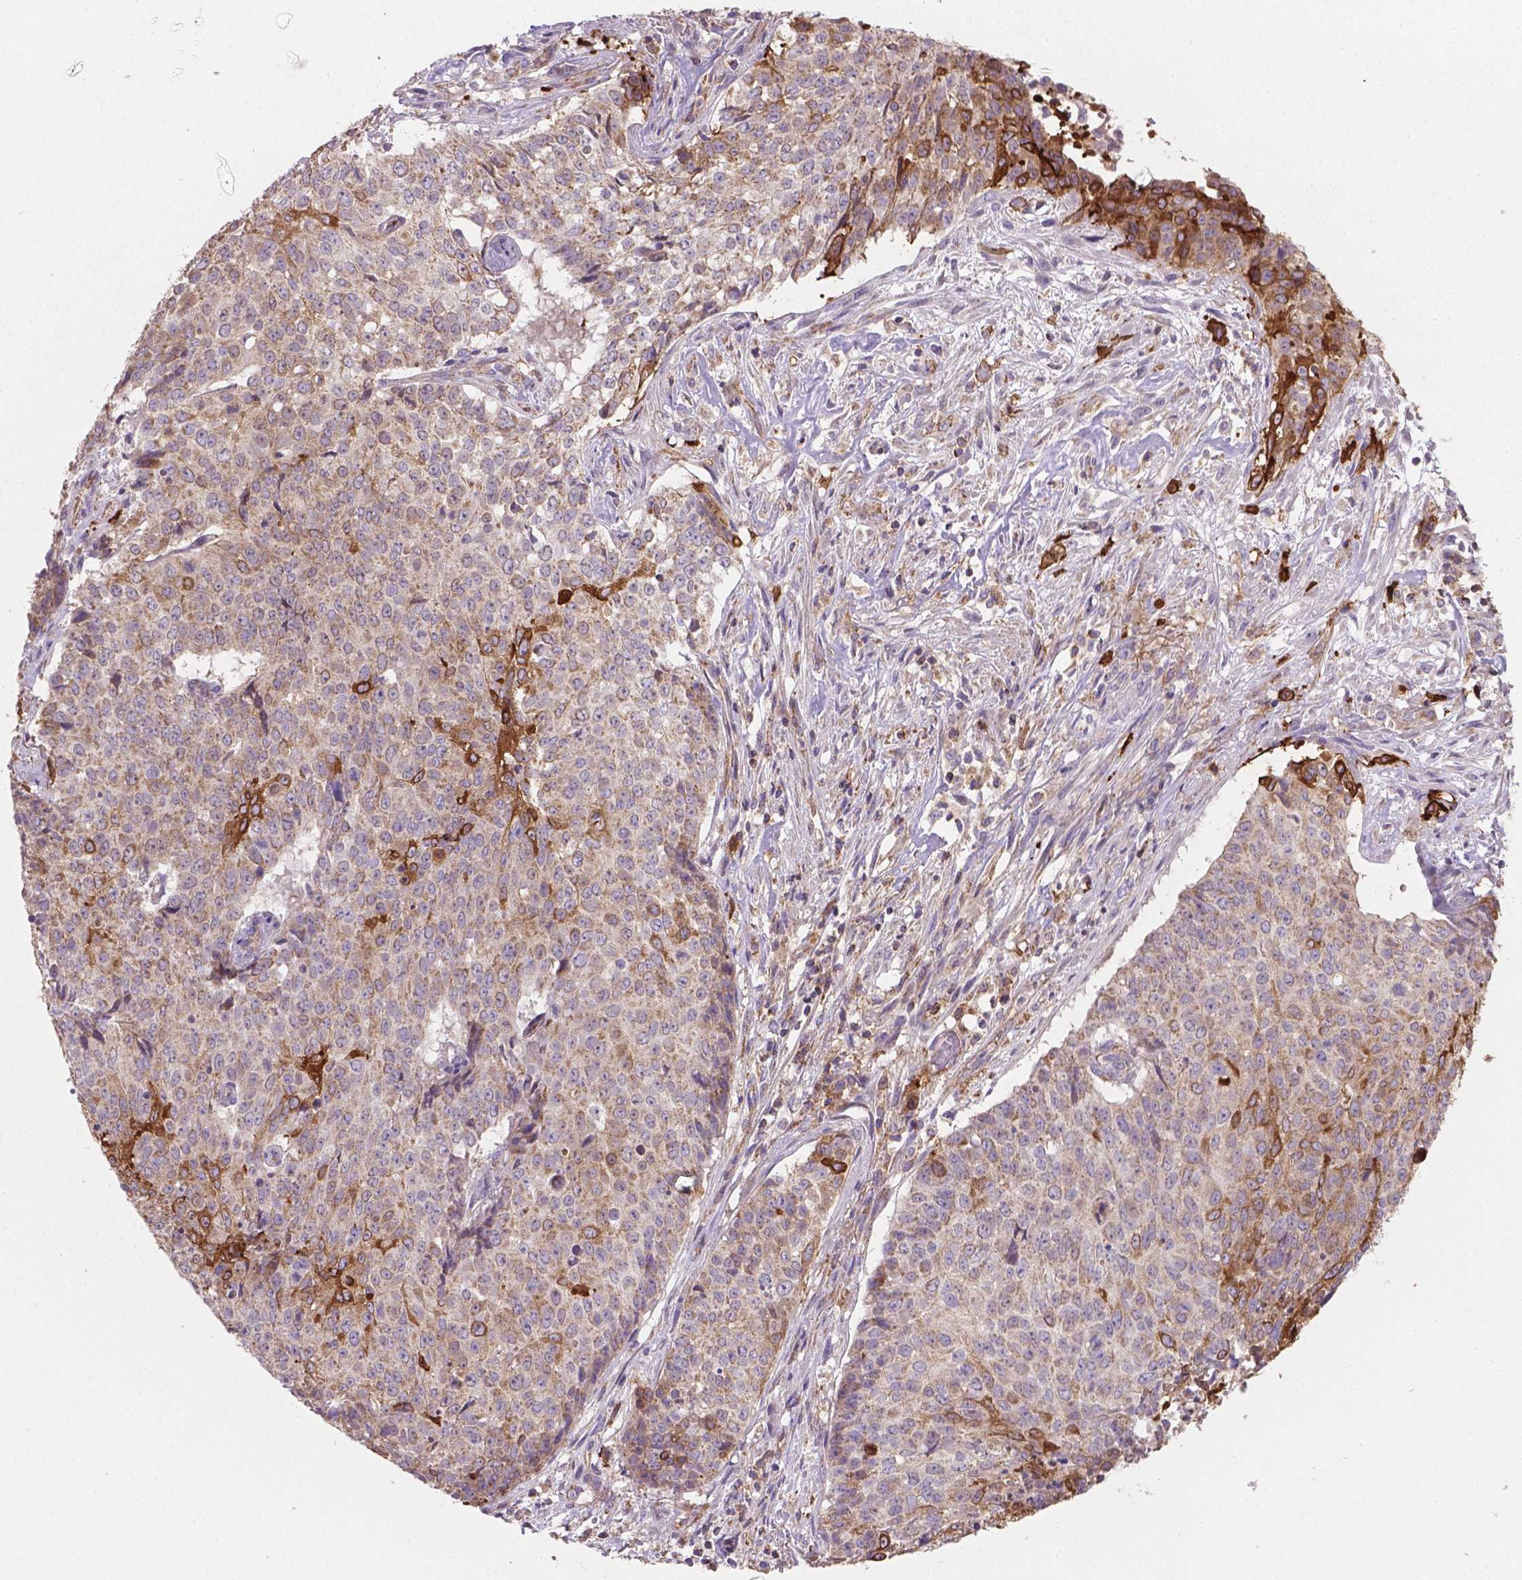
{"staining": {"intensity": "strong", "quantity": "<25%", "location": "cytoplasmic/membranous"}, "tissue": "lung cancer", "cell_type": "Tumor cells", "image_type": "cancer", "snomed": [{"axis": "morphology", "description": "Normal tissue, NOS"}, {"axis": "morphology", "description": "Squamous cell carcinoma, NOS"}, {"axis": "topography", "description": "Bronchus"}, {"axis": "topography", "description": "Lung"}], "caption": "Strong cytoplasmic/membranous protein staining is seen in about <25% of tumor cells in squamous cell carcinoma (lung).", "gene": "TCAF1", "patient": {"sex": "male", "age": 64}}